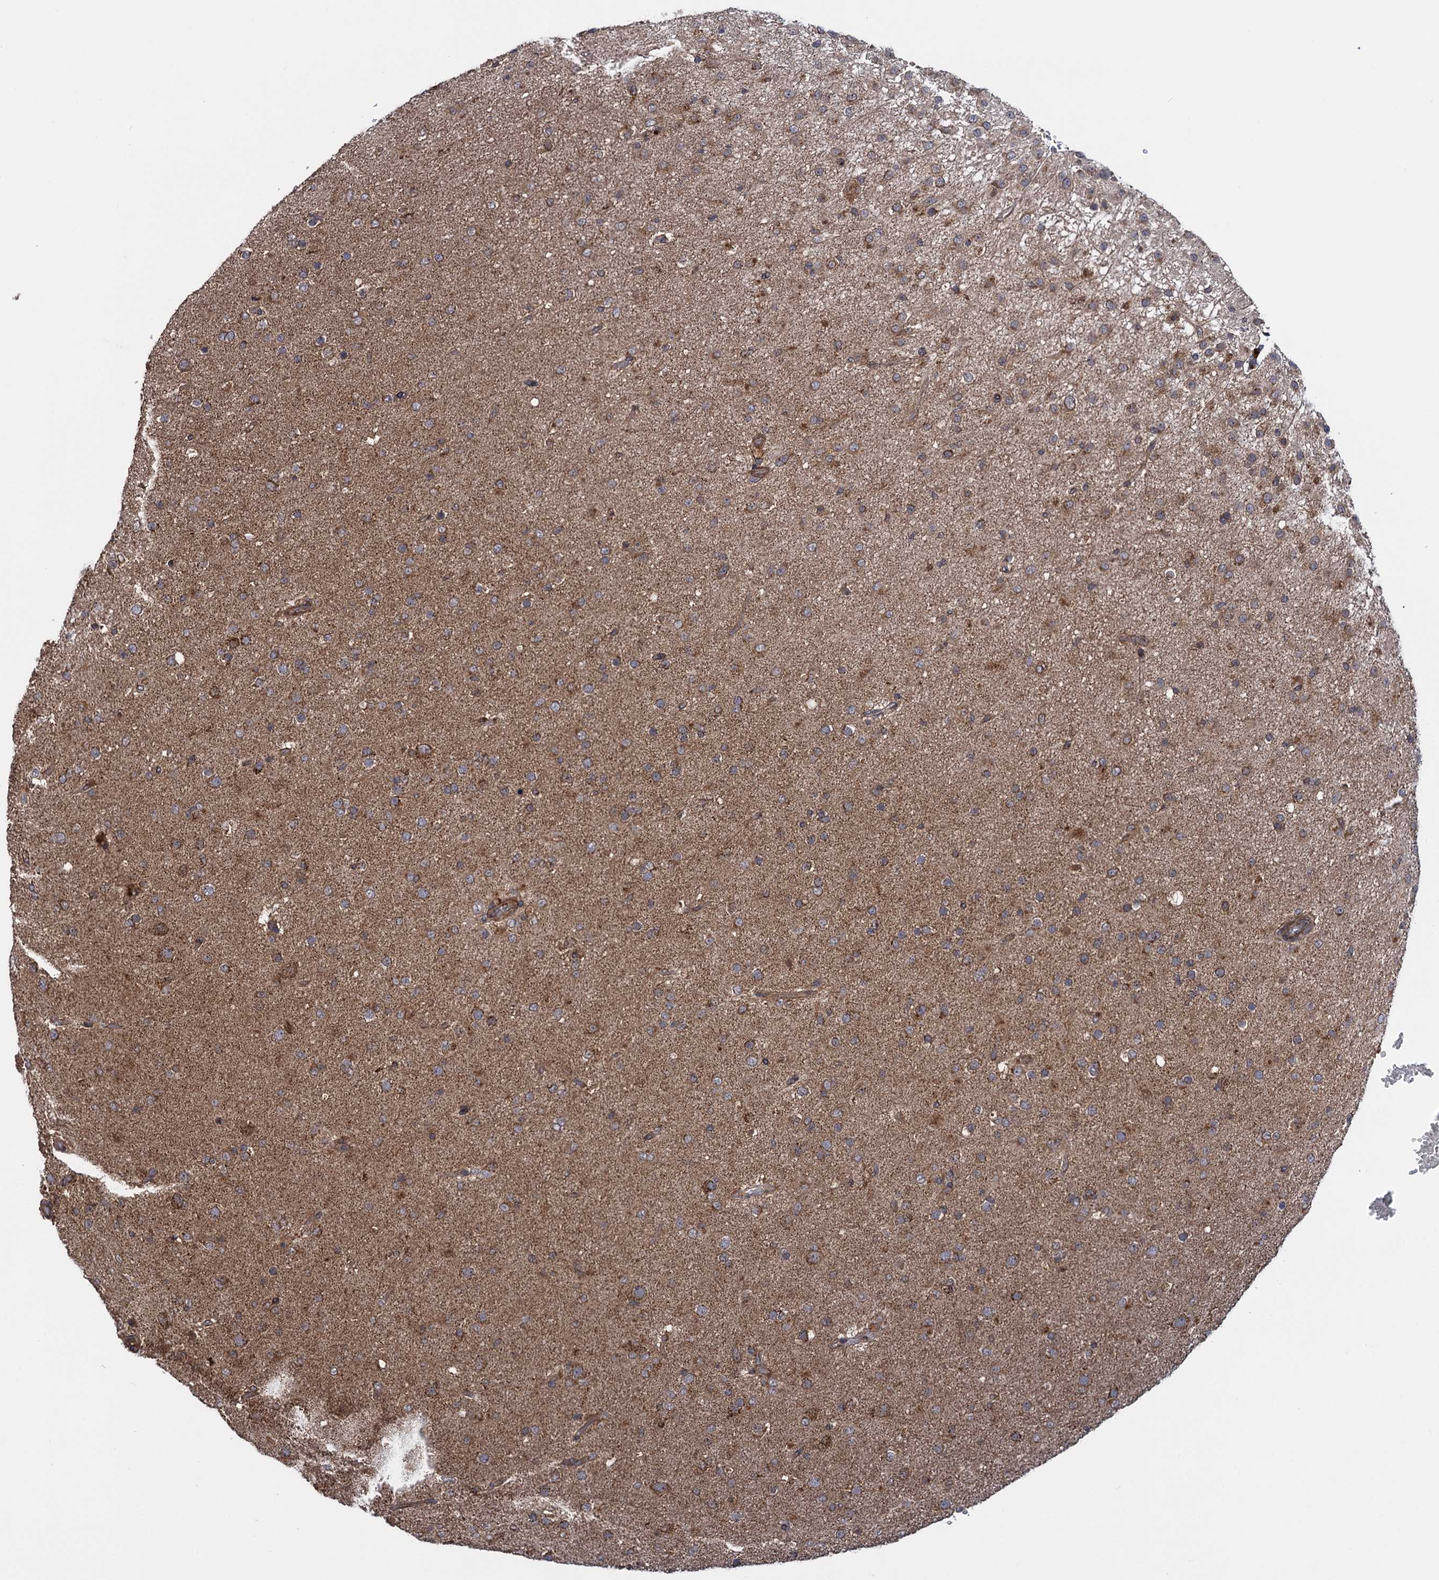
{"staining": {"intensity": "moderate", "quantity": ">75%", "location": "cytoplasmic/membranous"}, "tissue": "glioma", "cell_type": "Tumor cells", "image_type": "cancer", "snomed": [{"axis": "morphology", "description": "Glioma, malignant, Low grade"}, {"axis": "topography", "description": "Brain"}], "caption": "Immunohistochemical staining of glioma demonstrates moderate cytoplasmic/membranous protein positivity in approximately >75% of tumor cells.", "gene": "HAUS1", "patient": {"sex": "male", "age": 65}}